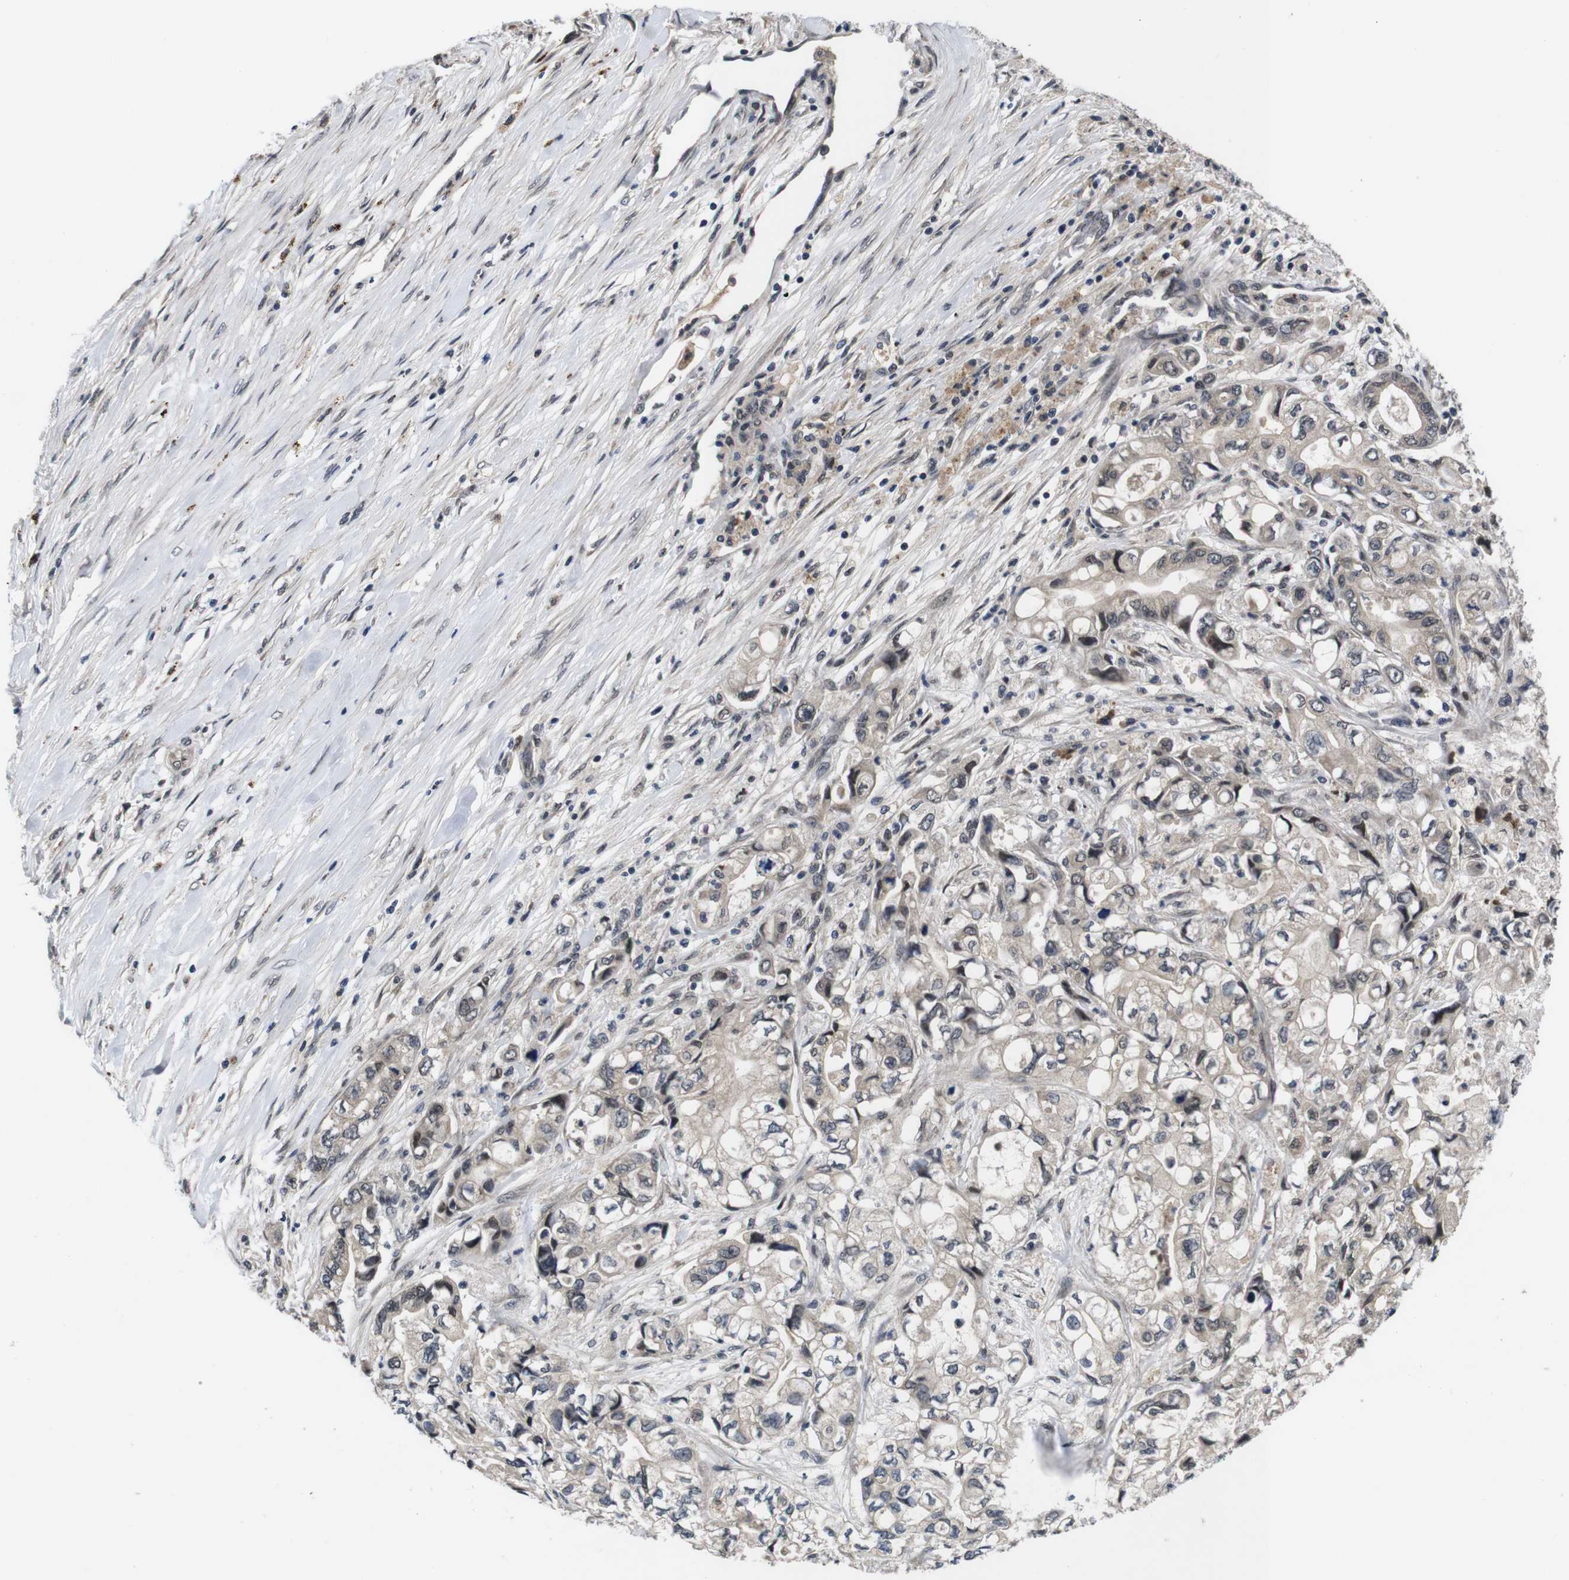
{"staining": {"intensity": "weak", "quantity": "25%-75%", "location": "cytoplasmic/membranous"}, "tissue": "pancreatic cancer", "cell_type": "Tumor cells", "image_type": "cancer", "snomed": [{"axis": "morphology", "description": "Adenocarcinoma, NOS"}, {"axis": "topography", "description": "Pancreas"}], "caption": "Protein staining by immunohistochemistry reveals weak cytoplasmic/membranous expression in approximately 25%-75% of tumor cells in adenocarcinoma (pancreatic).", "gene": "ZBTB46", "patient": {"sex": "male", "age": 79}}